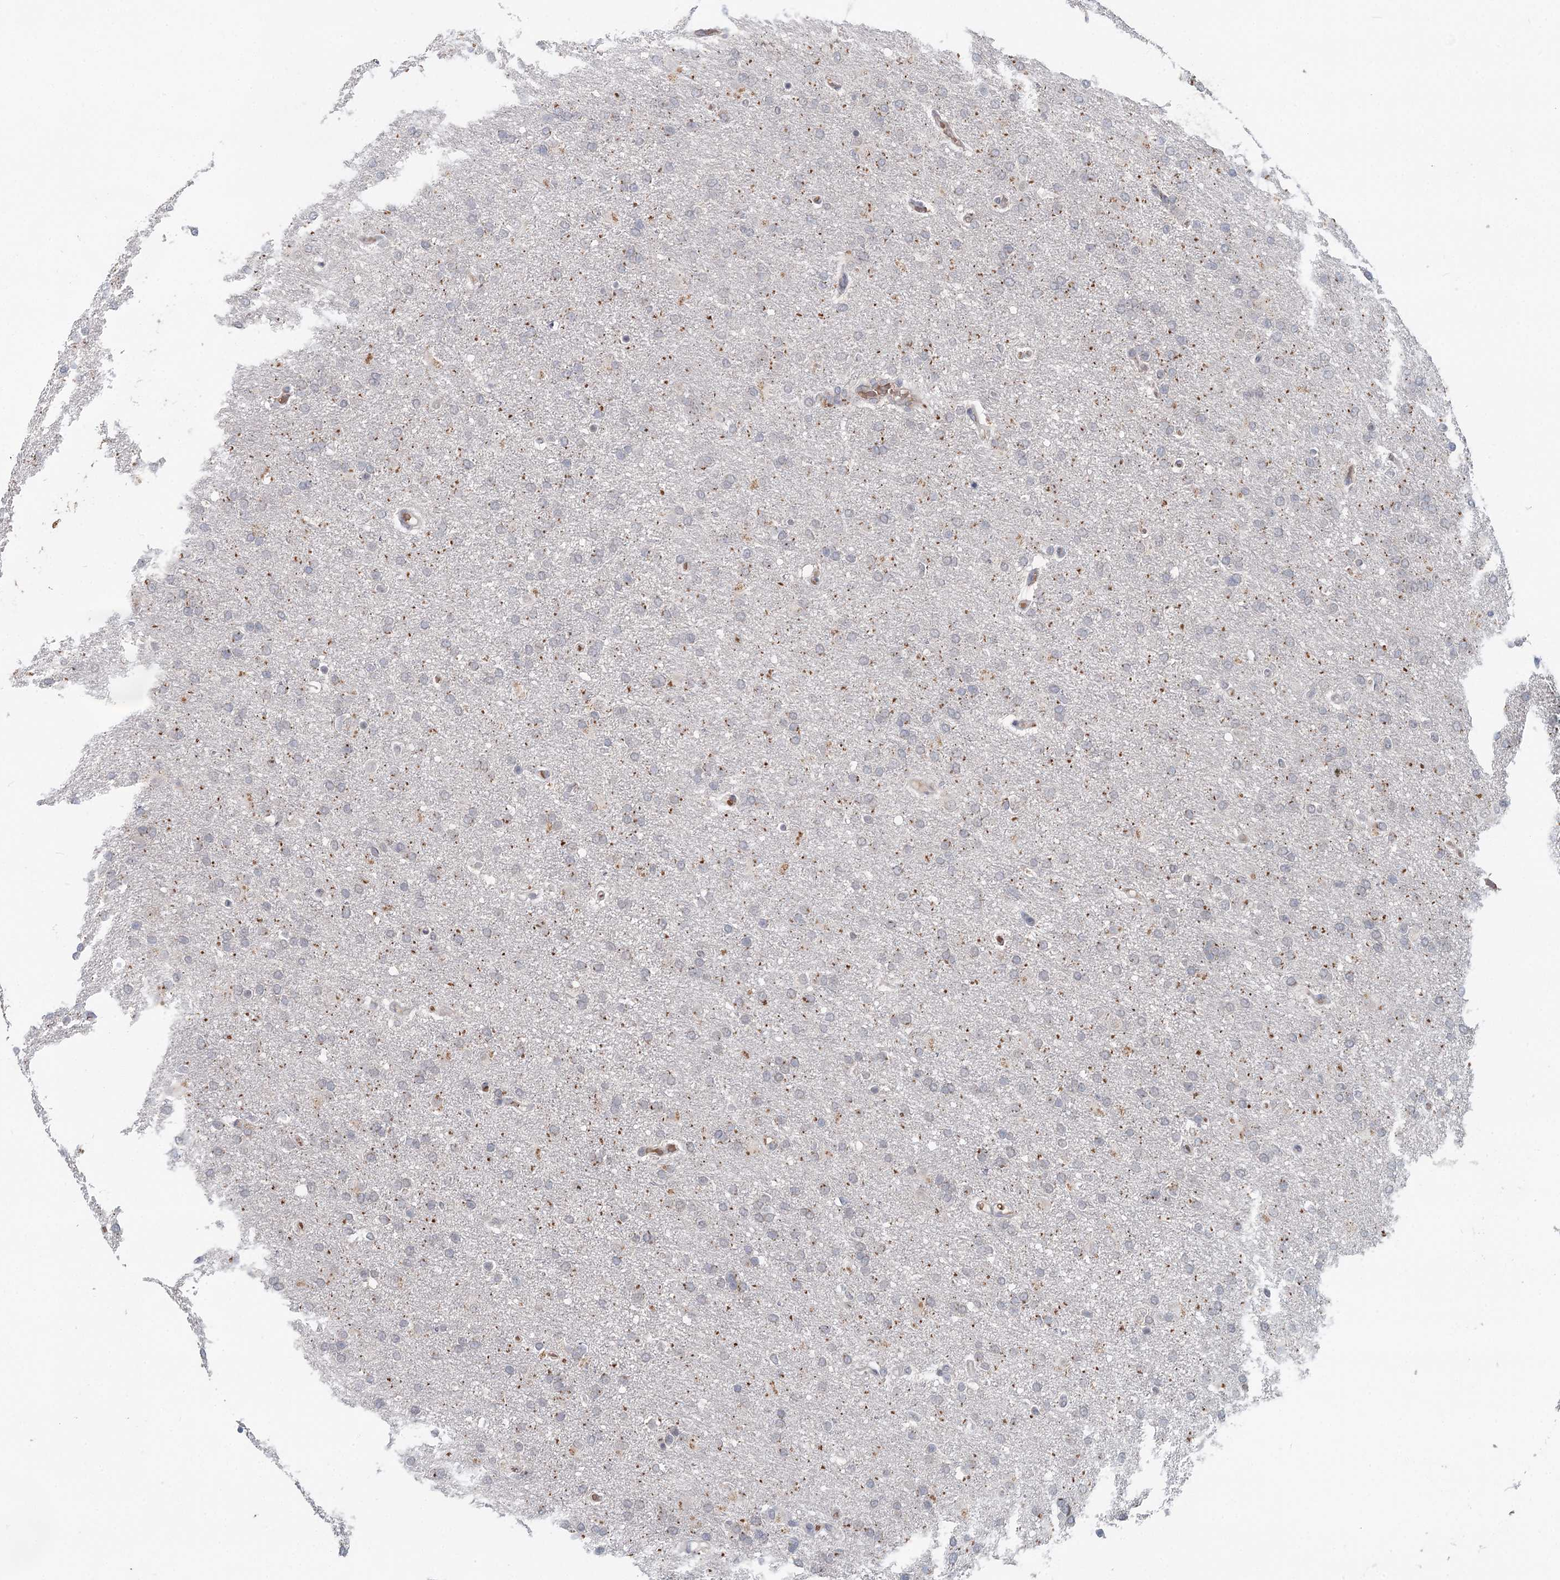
{"staining": {"intensity": "weak", "quantity": "25%-75%", "location": "cytoplasmic/membranous"}, "tissue": "glioma", "cell_type": "Tumor cells", "image_type": "cancer", "snomed": [{"axis": "morphology", "description": "Glioma, malignant, High grade"}, {"axis": "topography", "description": "Brain"}], "caption": "Protein staining reveals weak cytoplasmic/membranous expression in about 25%-75% of tumor cells in glioma.", "gene": "FBXO7", "patient": {"sex": "male", "age": 72}}